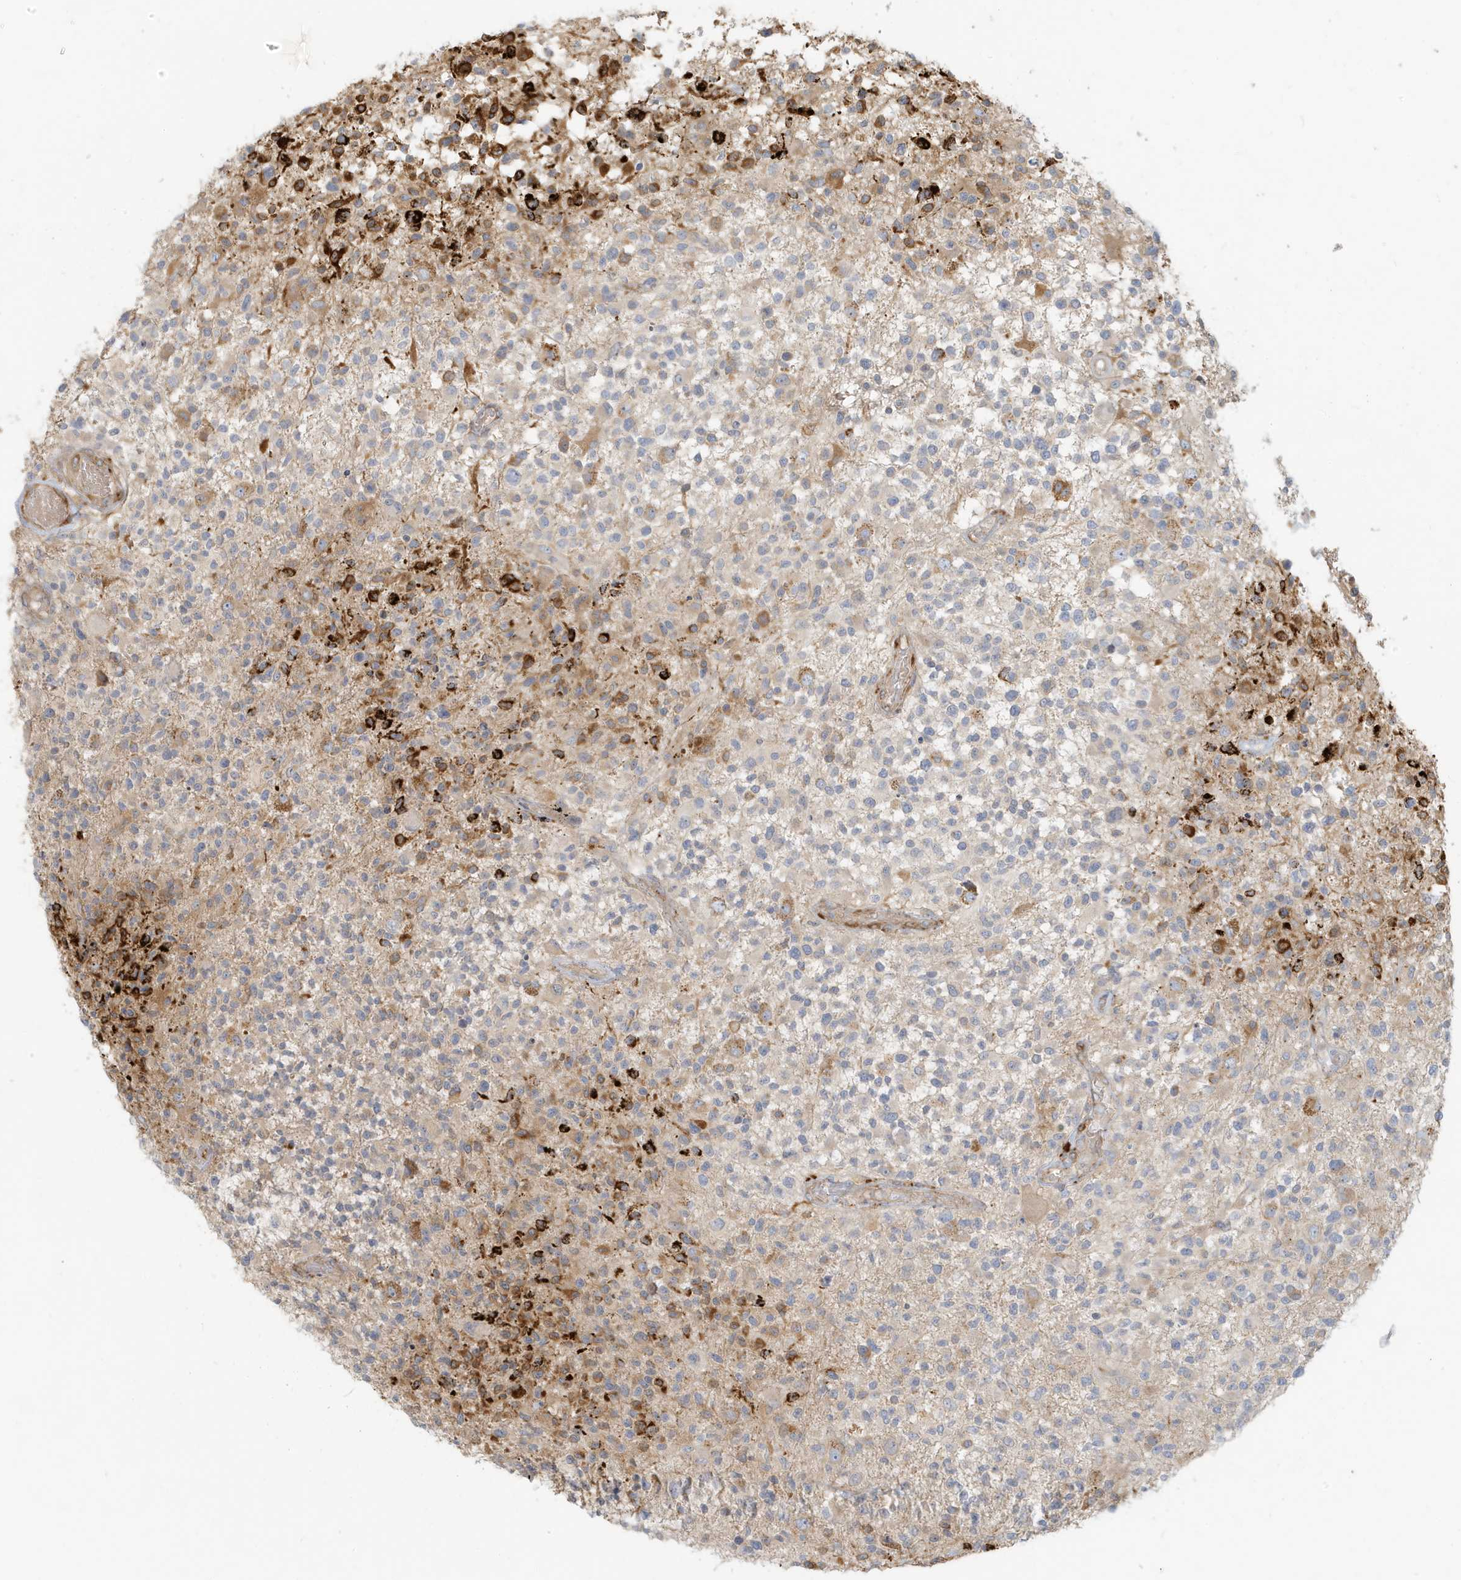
{"staining": {"intensity": "moderate", "quantity": "<25%", "location": "cytoplasmic/membranous"}, "tissue": "glioma", "cell_type": "Tumor cells", "image_type": "cancer", "snomed": [{"axis": "morphology", "description": "Glioma, malignant, High grade"}, {"axis": "morphology", "description": "Glioblastoma, NOS"}, {"axis": "topography", "description": "Brain"}], "caption": "DAB (3,3'-diaminobenzidine) immunohistochemical staining of human malignant high-grade glioma displays moderate cytoplasmic/membranous protein positivity in about <25% of tumor cells.", "gene": "MCOLN1", "patient": {"sex": "male", "age": 60}}